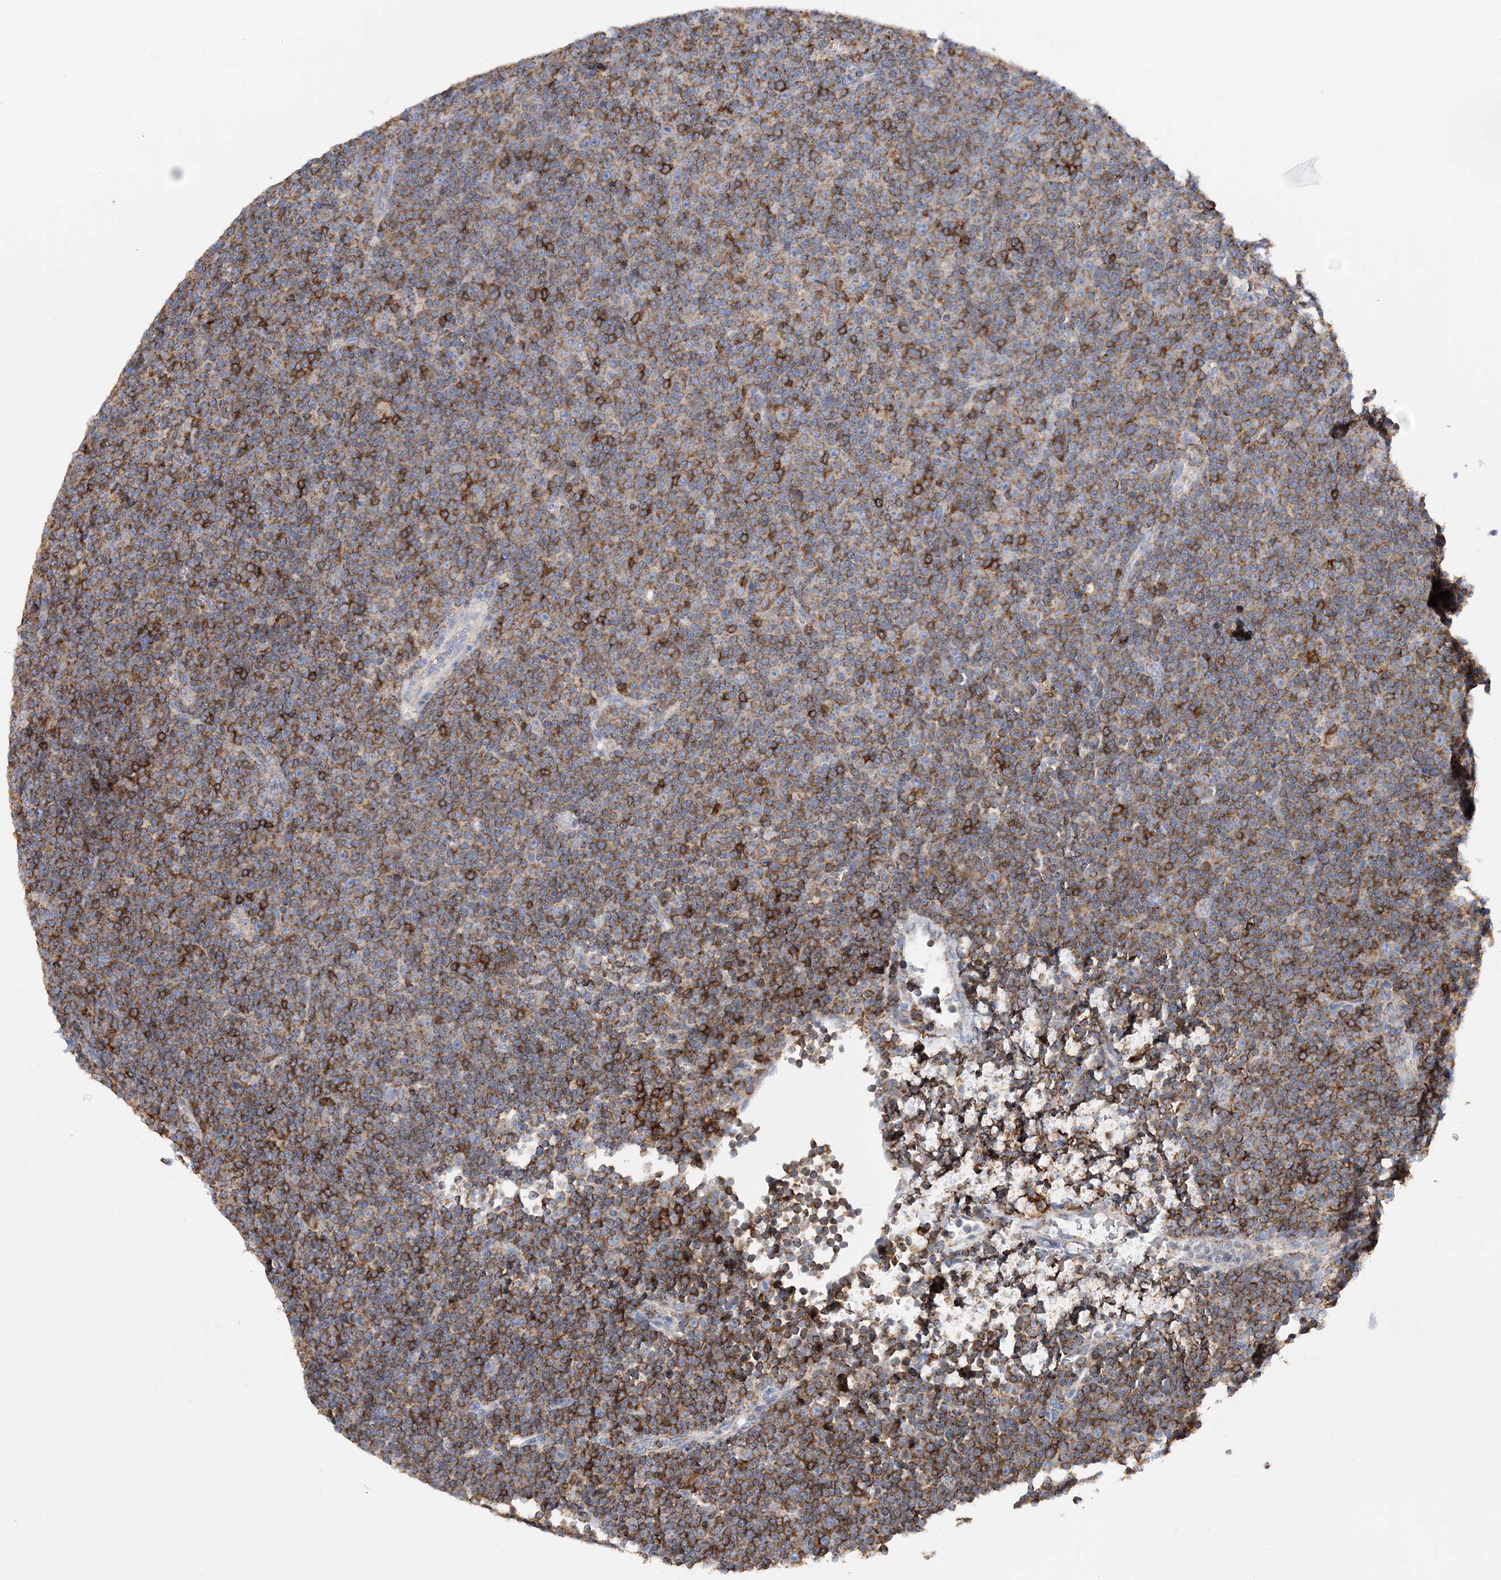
{"staining": {"intensity": "moderate", "quantity": ">75%", "location": "cytoplasmic/membranous"}, "tissue": "lymphoma", "cell_type": "Tumor cells", "image_type": "cancer", "snomed": [{"axis": "morphology", "description": "Malignant lymphoma, non-Hodgkin's type, Low grade"}, {"axis": "topography", "description": "Lymph node"}], "caption": "IHC photomicrograph of neoplastic tissue: human lymphoma stained using IHC reveals medium levels of moderate protein expression localized specifically in the cytoplasmic/membranous of tumor cells, appearing as a cytoplasmic/membranous brown color.", "gene": "TTC32", "patient": {"sex": "female", "age": 67}}